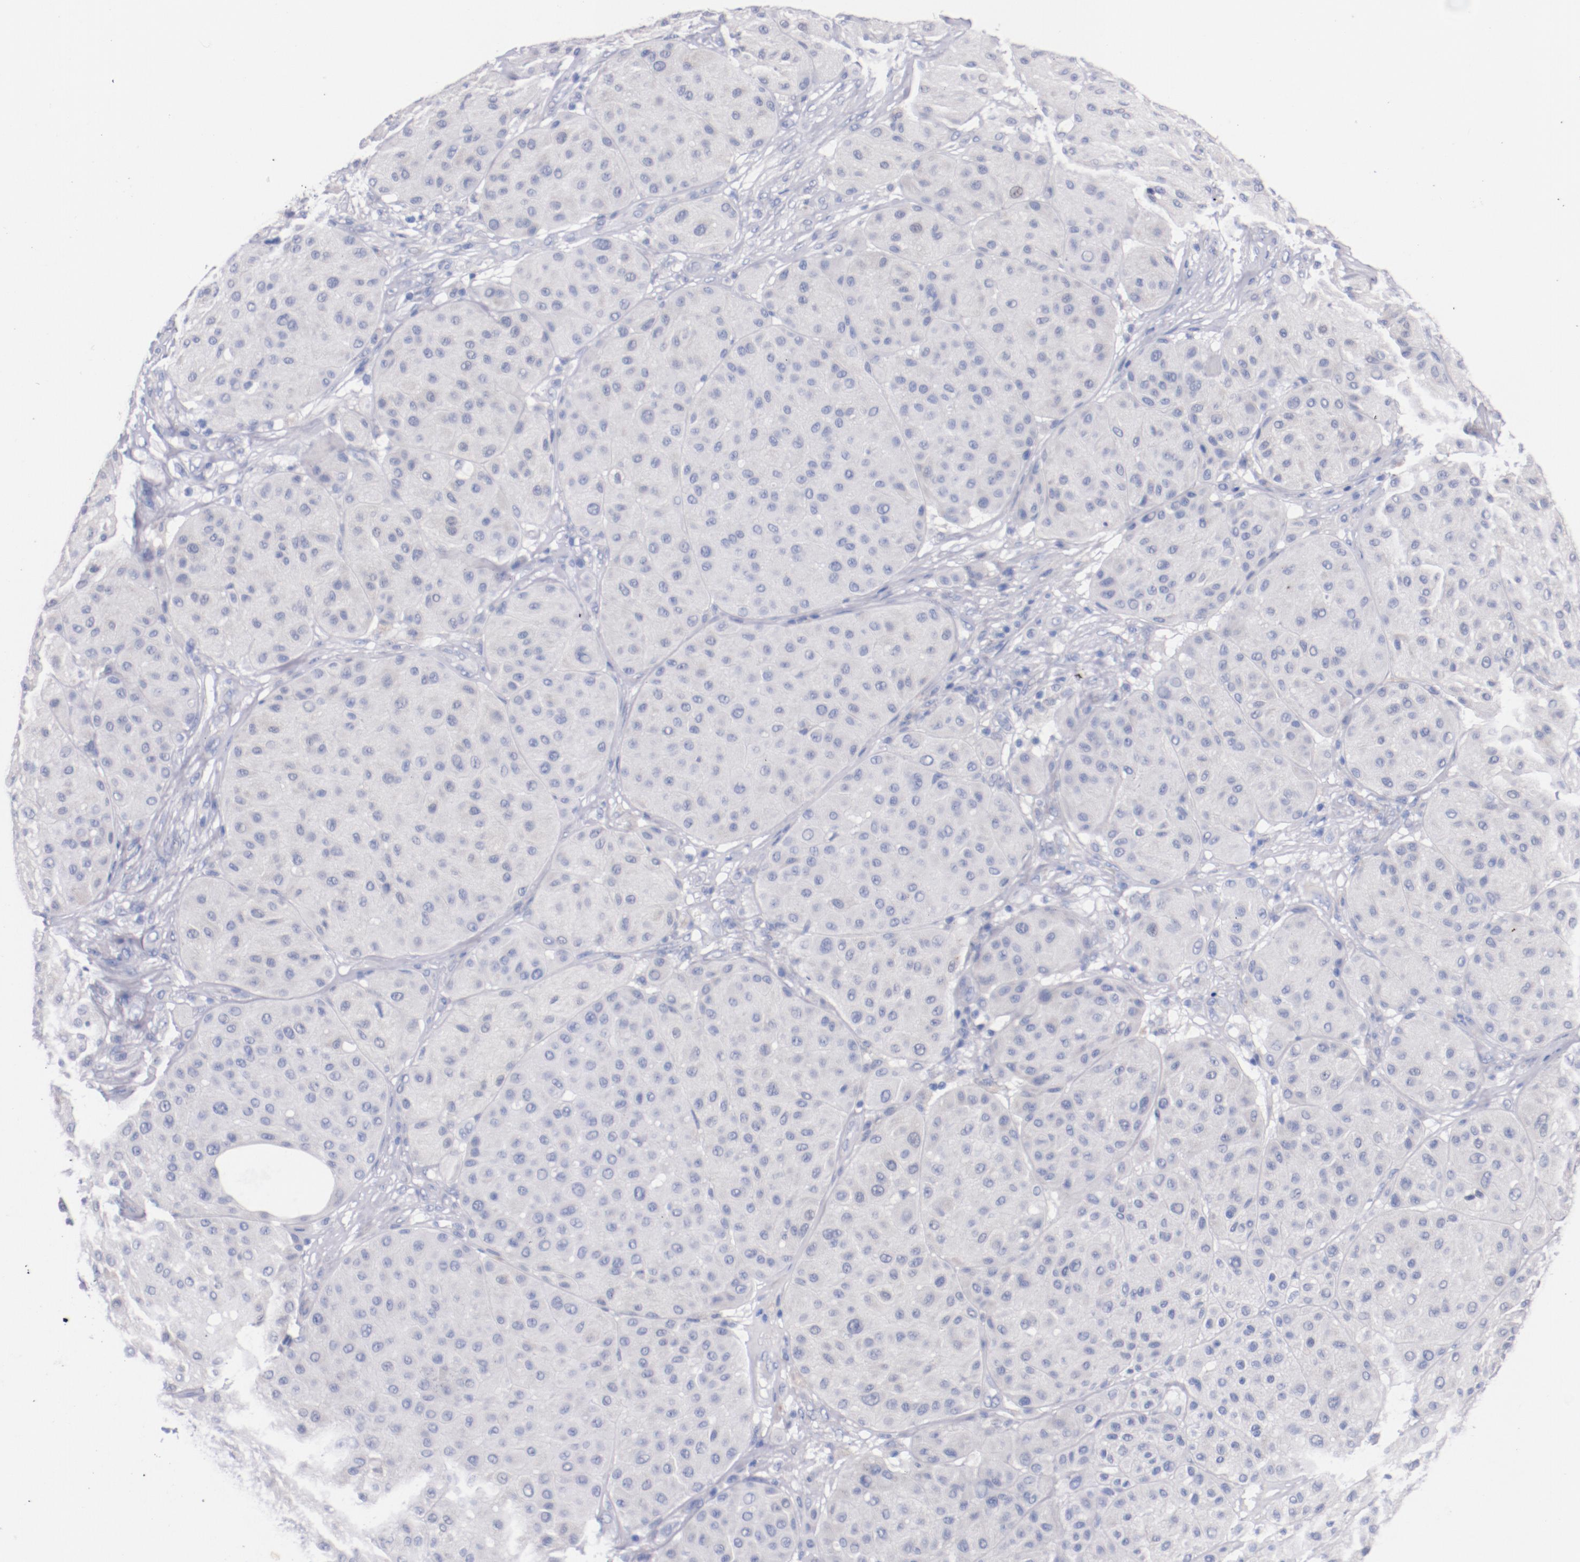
{"staining": {"intensity": "negative", "quantity": "none", "location": "none"}, "tissue": "melanoma", "cell_type": "Tumor cells", "image_type": "cancer", "snomed": [{"axis": "morphology", "description": "Normal tissue, NOS"}, {"axis": "morphology", "description": "Malignant melanoma, Metastatic site"}, {"axis": "topography", "description": "Skin"}], "caption": "Micrograph shows no significant protein expression in tumor cells of melanoma.", "gene": "CNTNAP2", "patient": {"sex": "male", "age": 41}}